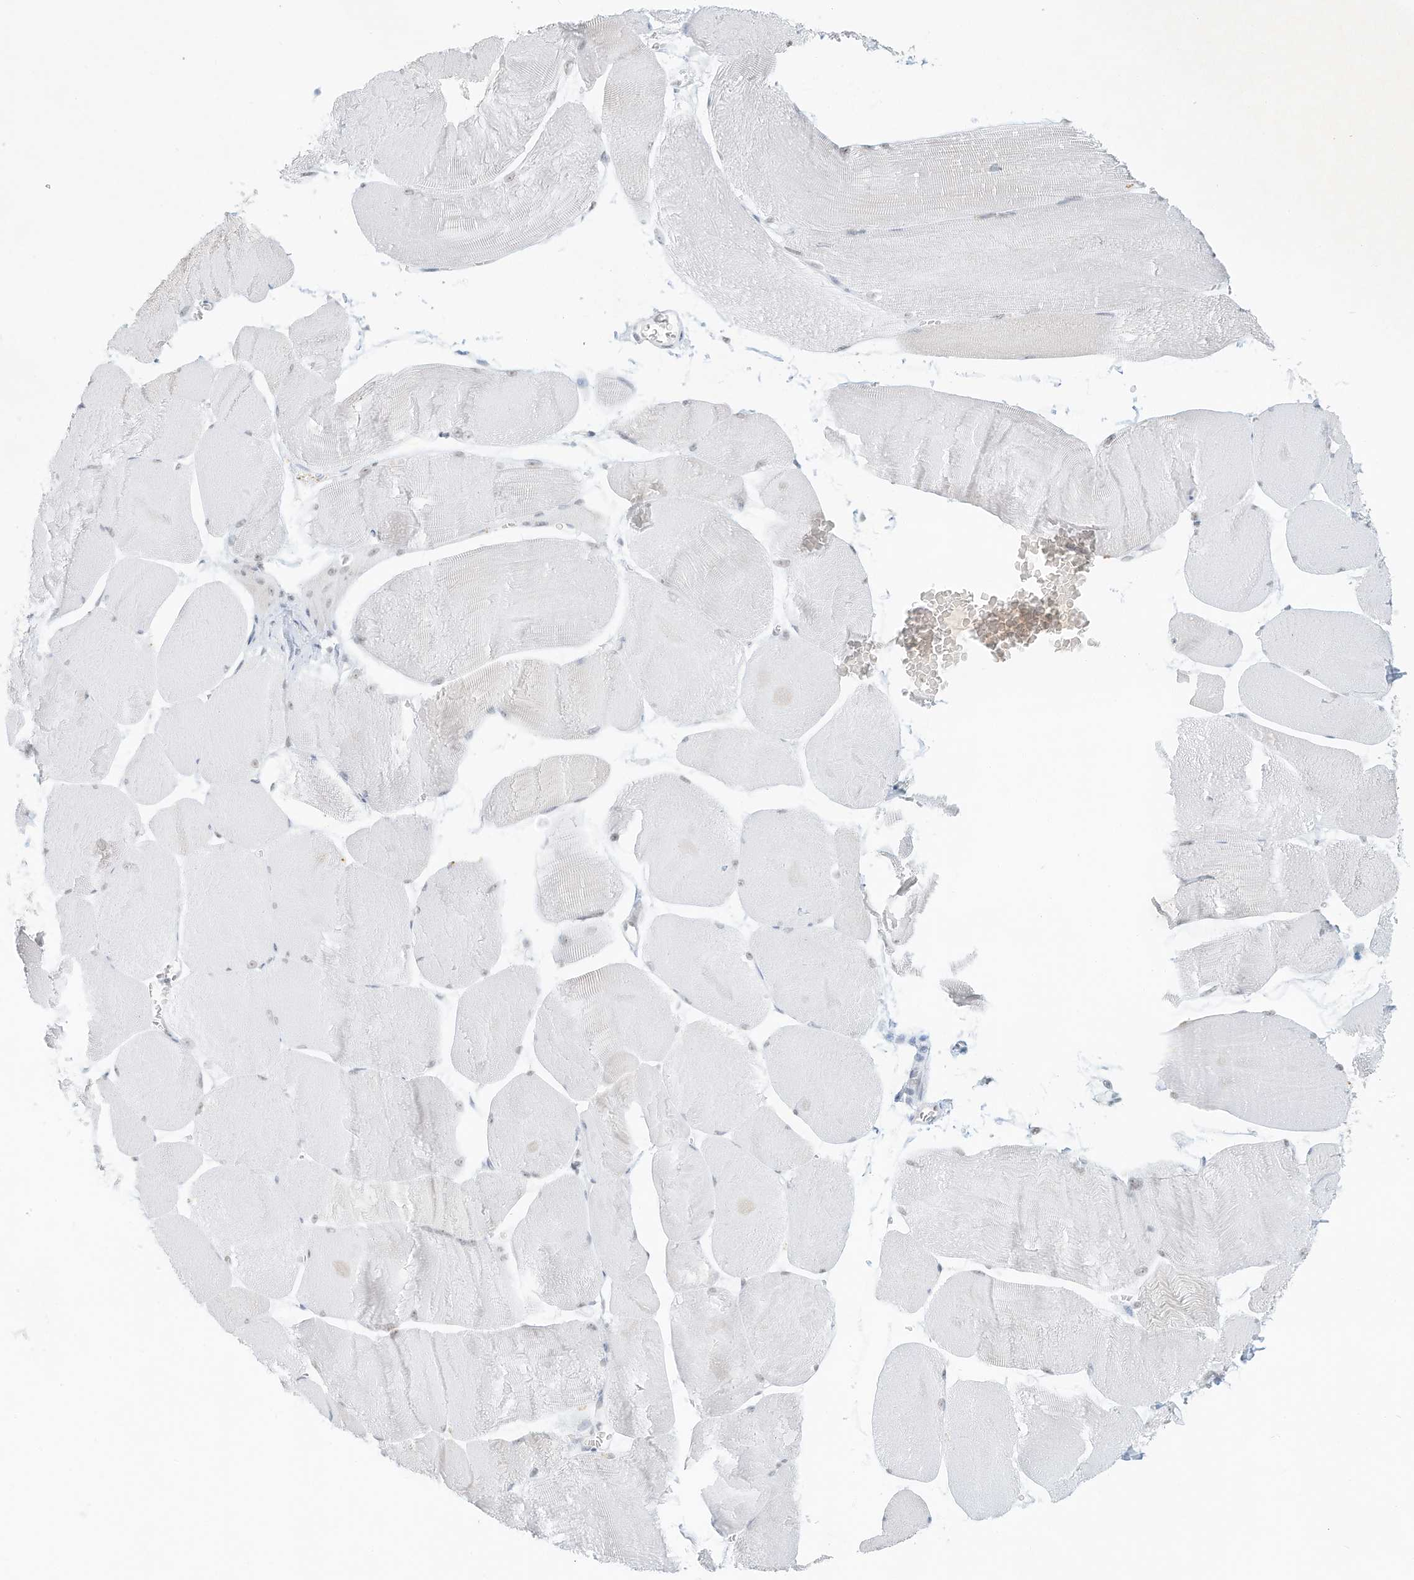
{"staining": {"intensity": "negative", "quantity": "none", "location": "none"}, "tissue": "skeletal muscle", "cell_type": "Myocytes", "image_type": "normal", "snomed": [{"axis": "morphology", "description": "Normal tissue, NOS"}, {"axis": "morphology", "description": "Basal cell carcinoma"}, {"axis": "topography", "description": "Skeletal muscle"}], "caption": "This is an immunohistochemistry (IHC) micrograph of unremarkable skeletal muscle. There is no expression in myocytes.", "gene": "PGC", "patient": {"sex": "female", "age": 64}}